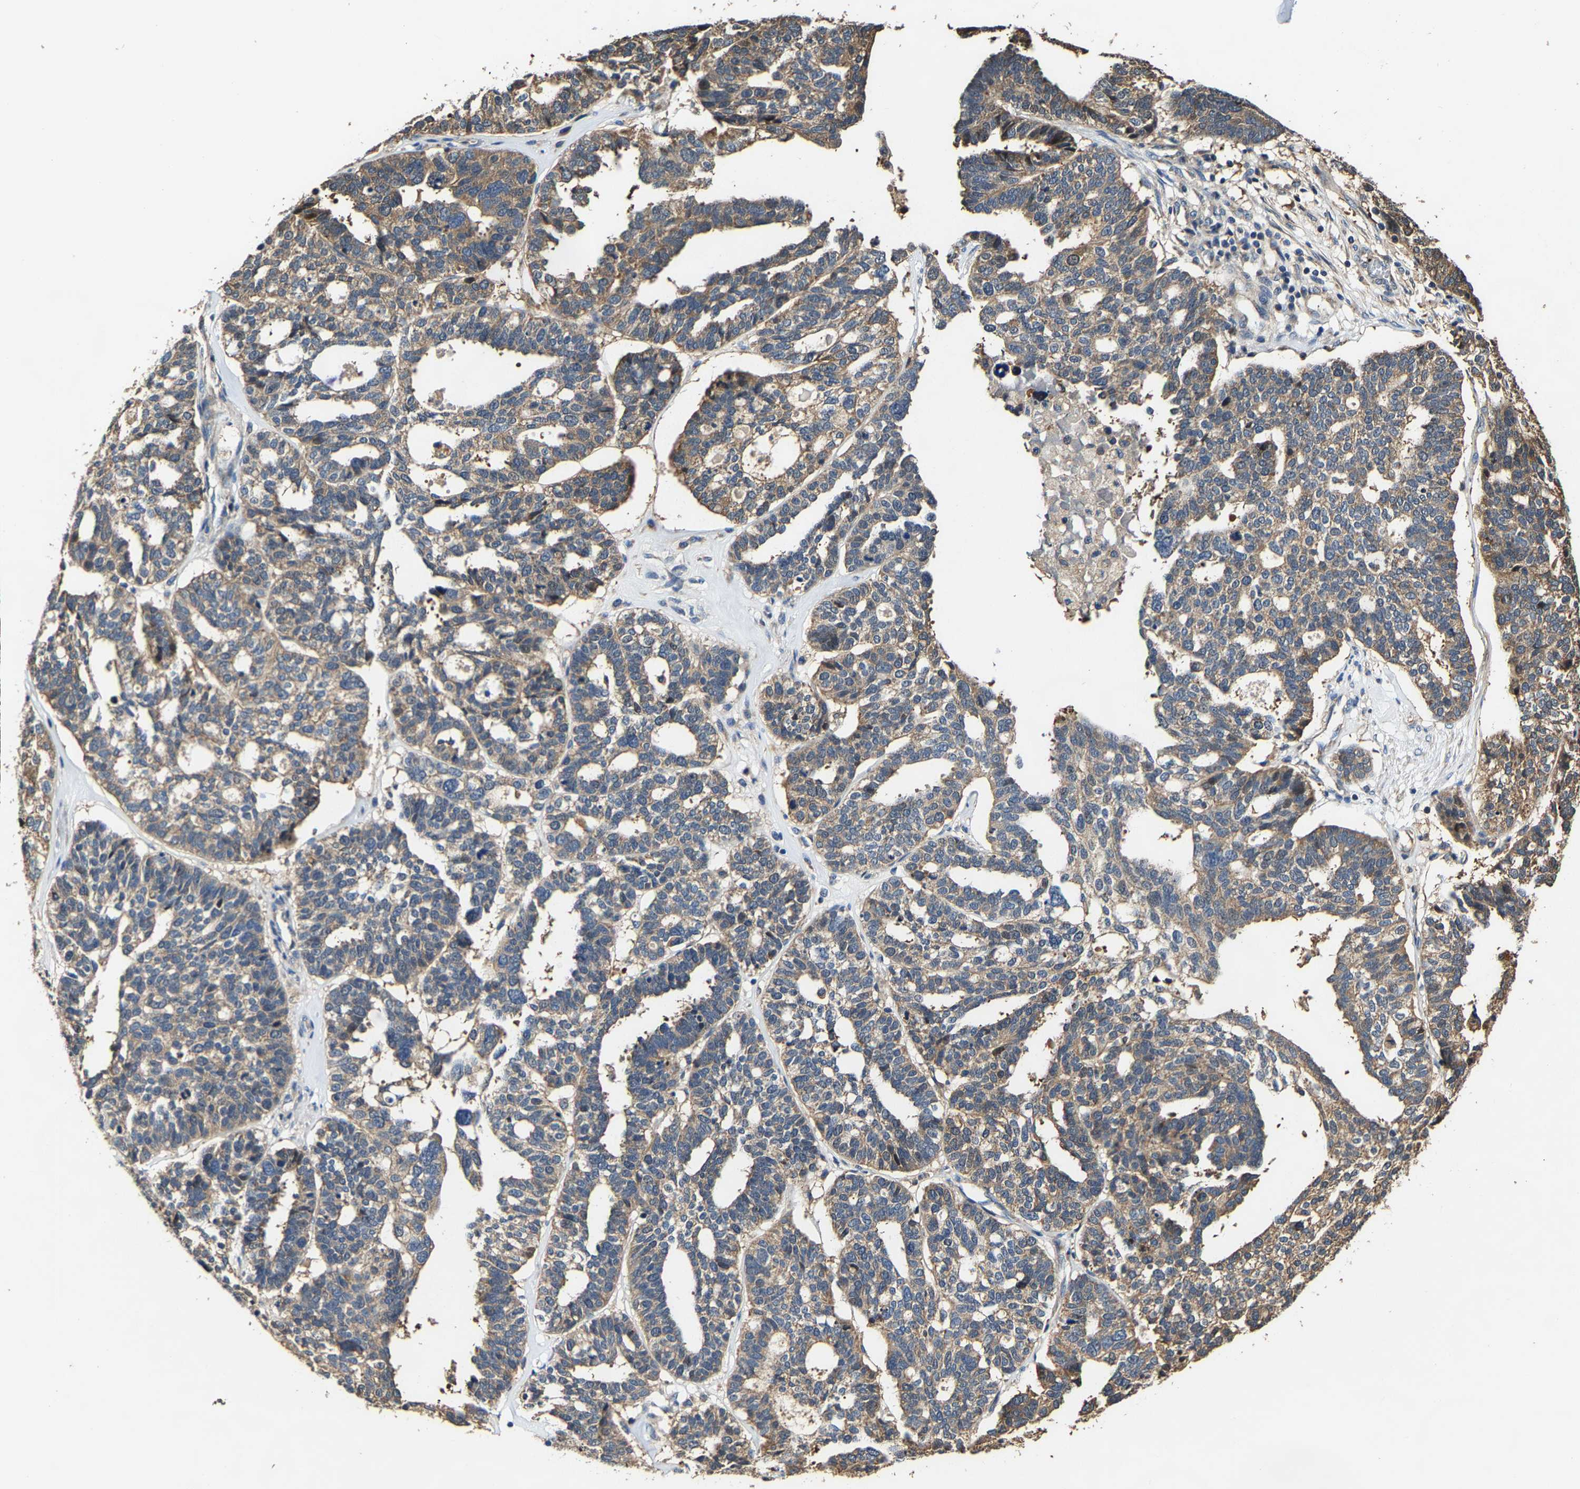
{"staining": {"intensity": "moderate", "quantity": "25%-75%", "location": "cytoplasmic/membranous"}, "tissue": "ovarian cancer", "cell_type": "Tumor cells", "image_type": "cancer", "snomed": [{"axis": "morphology", "description": "Cystadenocarcinoma, serous, NOS"}, {"axis": "topography", "description": "Ovary"}], "caption": "Immunohistochemistry photomicrograph of neoplastic tissue: human ovarian cancer stained using immunohistochemistry (IHC) displays medium levels of moderate protein expression localized specifically in the cytoplasmic/membranous of tumor cells, appearing as a cytoplasmic/membranous brown color.", "gene": "GFRA3", "patient": {"sex": "female", "age": 59}}